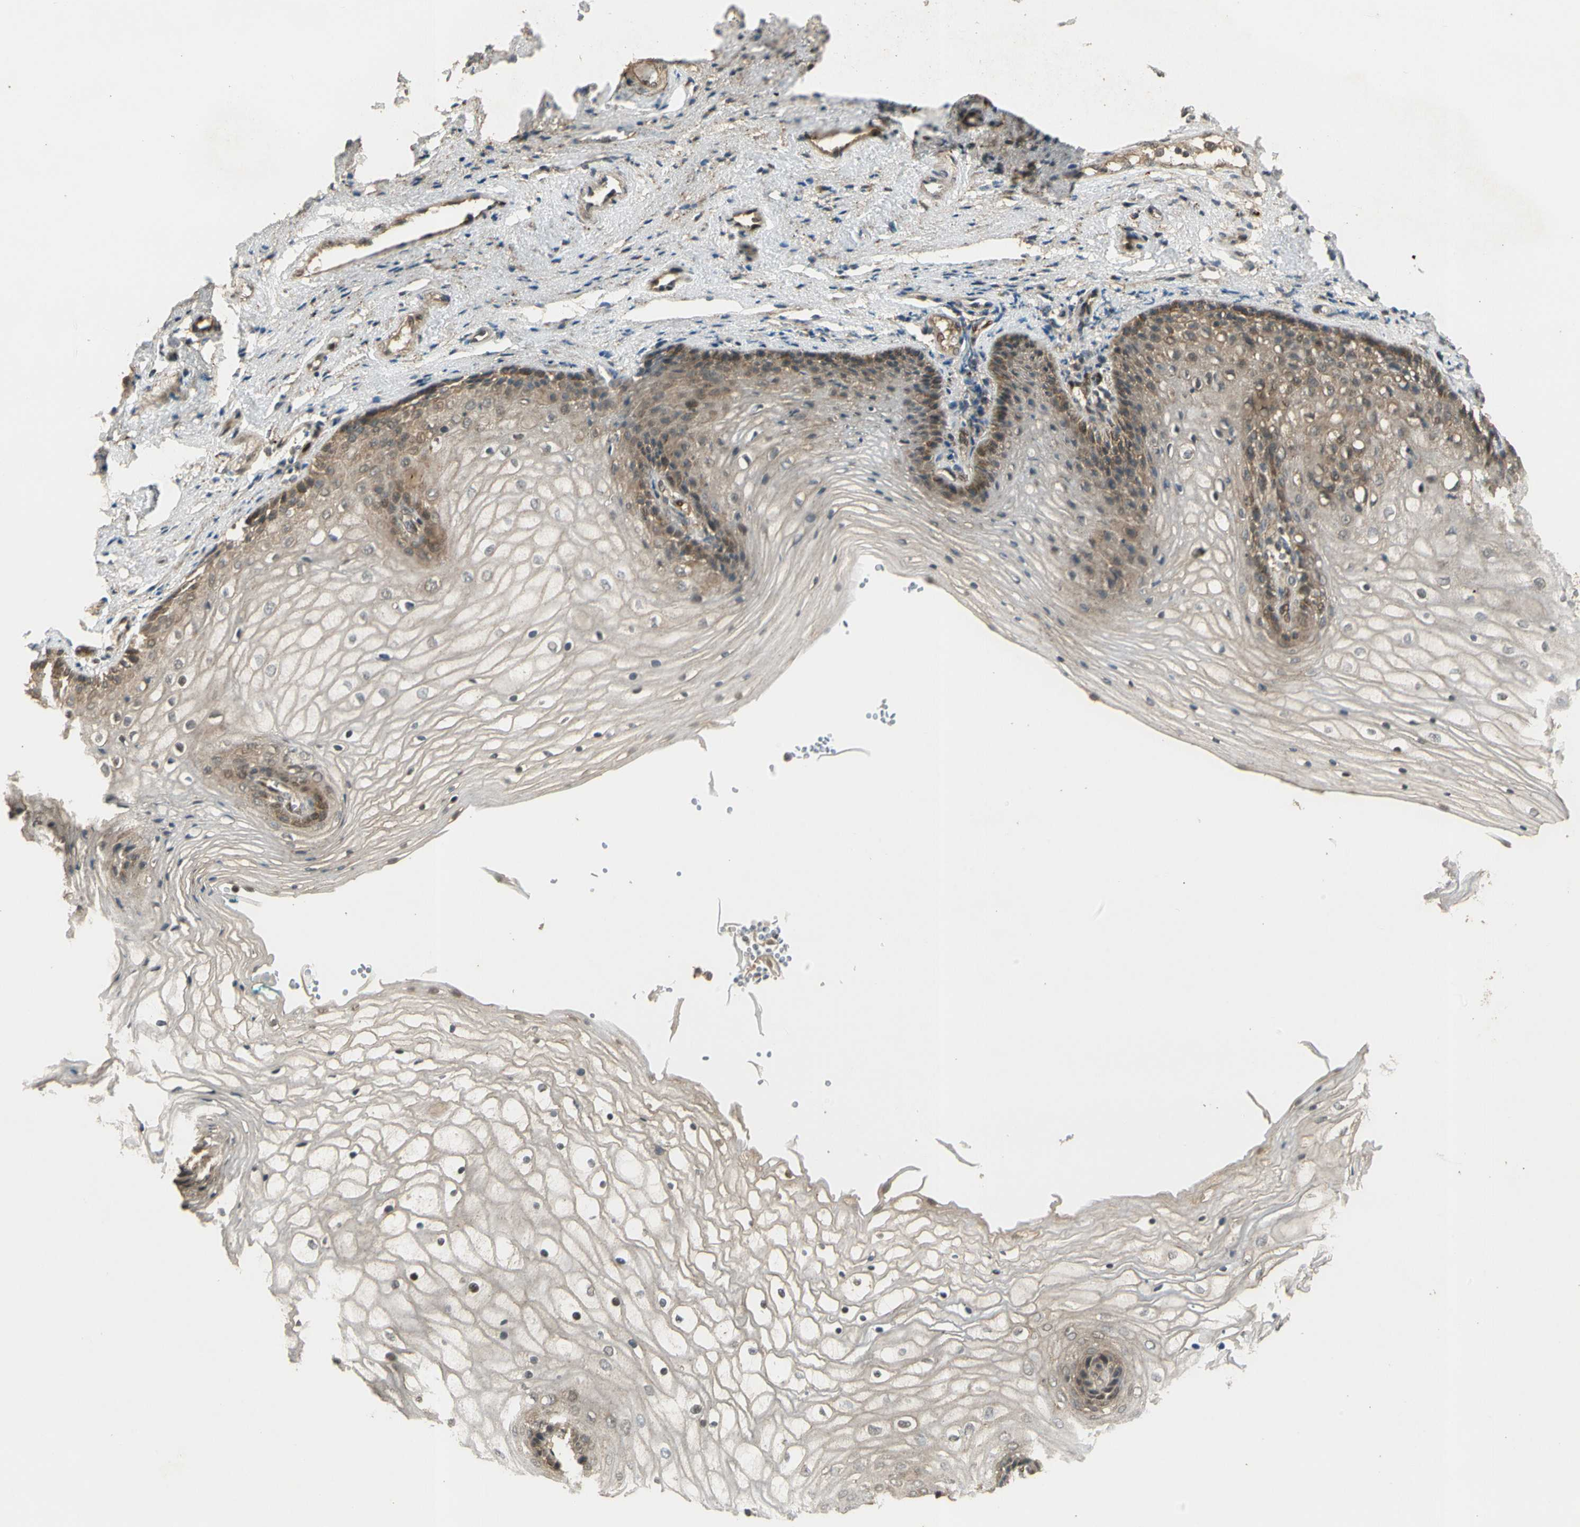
{"staining": {"intensity": "moderate", "quantity": "<25%", "location": "cytoplasmic/membranous,nuclear"}, "tissue": "vagina", "cell_type": "Squamous epithelial cells", "image_type": "normal", "snomed": [{"axis": "morphology", "description": "Normal tissue, NOS"}, {"axis": "topography", "description": "Vagina"}], "caption": "Immunohistochemical staining of benign human vagina displays moderate cytoplasmic/membranous,nuclear protein expression in about <25% of squamous epithelial cells.", "gene": "GMEB2", "patient": {"sex": "female", "age": 34}}